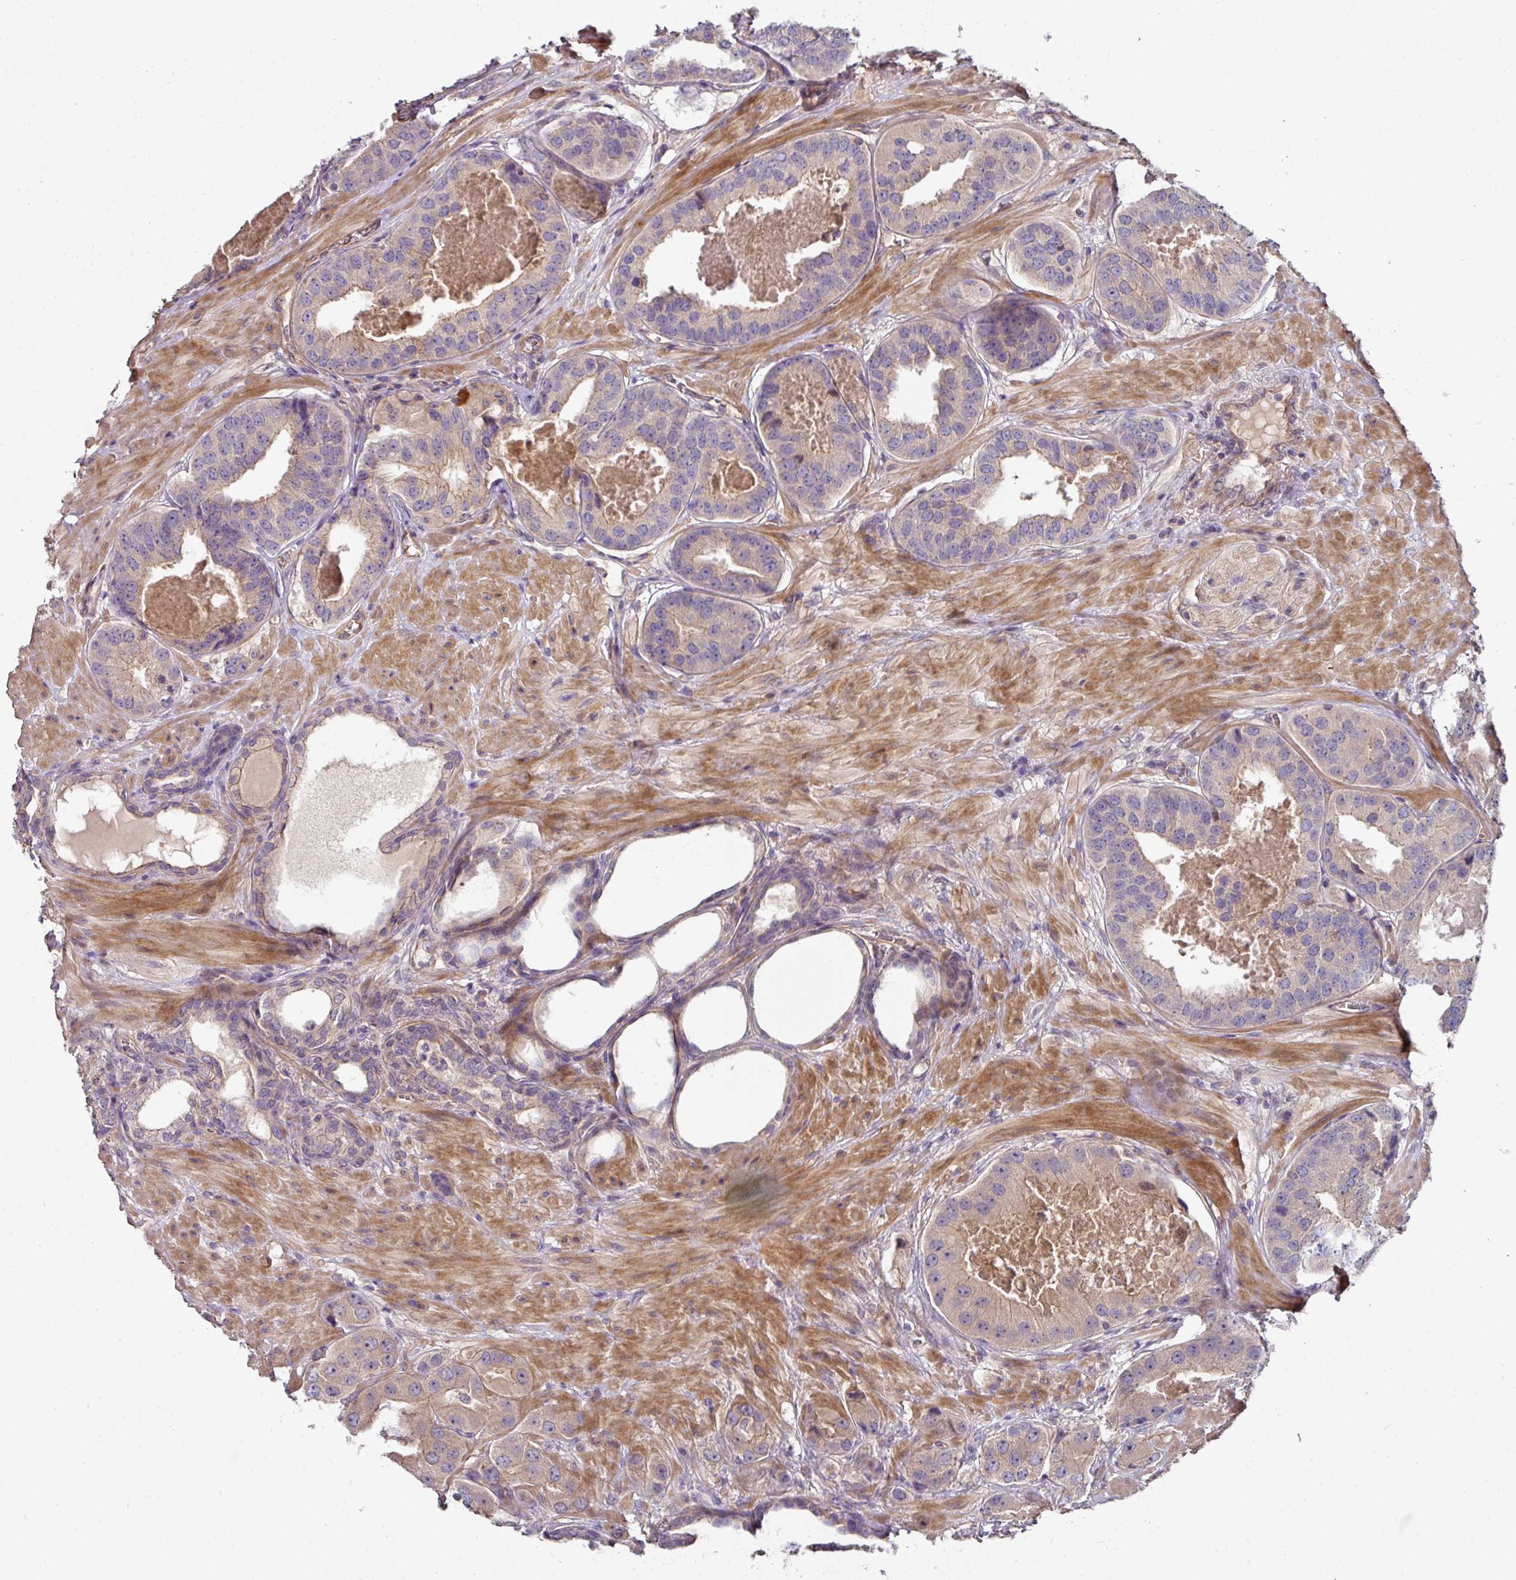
{"staining": {"intensity": "negative", "quantity": "none", "location": "none"}, "tissue": "prostate cancer", "cell_type": "Tumor cells", "image_type": "cancer", "snomed": [{"axis": "morphology", "description": "Adenocarcinoma, High grade"}, {"axis": "topography", "description": "Prostate"}], "caption": "DAB immunohistochemical staining of prostate adenocarcinoma (high-grade) demonstrates no significant expression in tumor cells.", "gene": "C4orf48", "patient": {"sex": "male", "age": 63}}